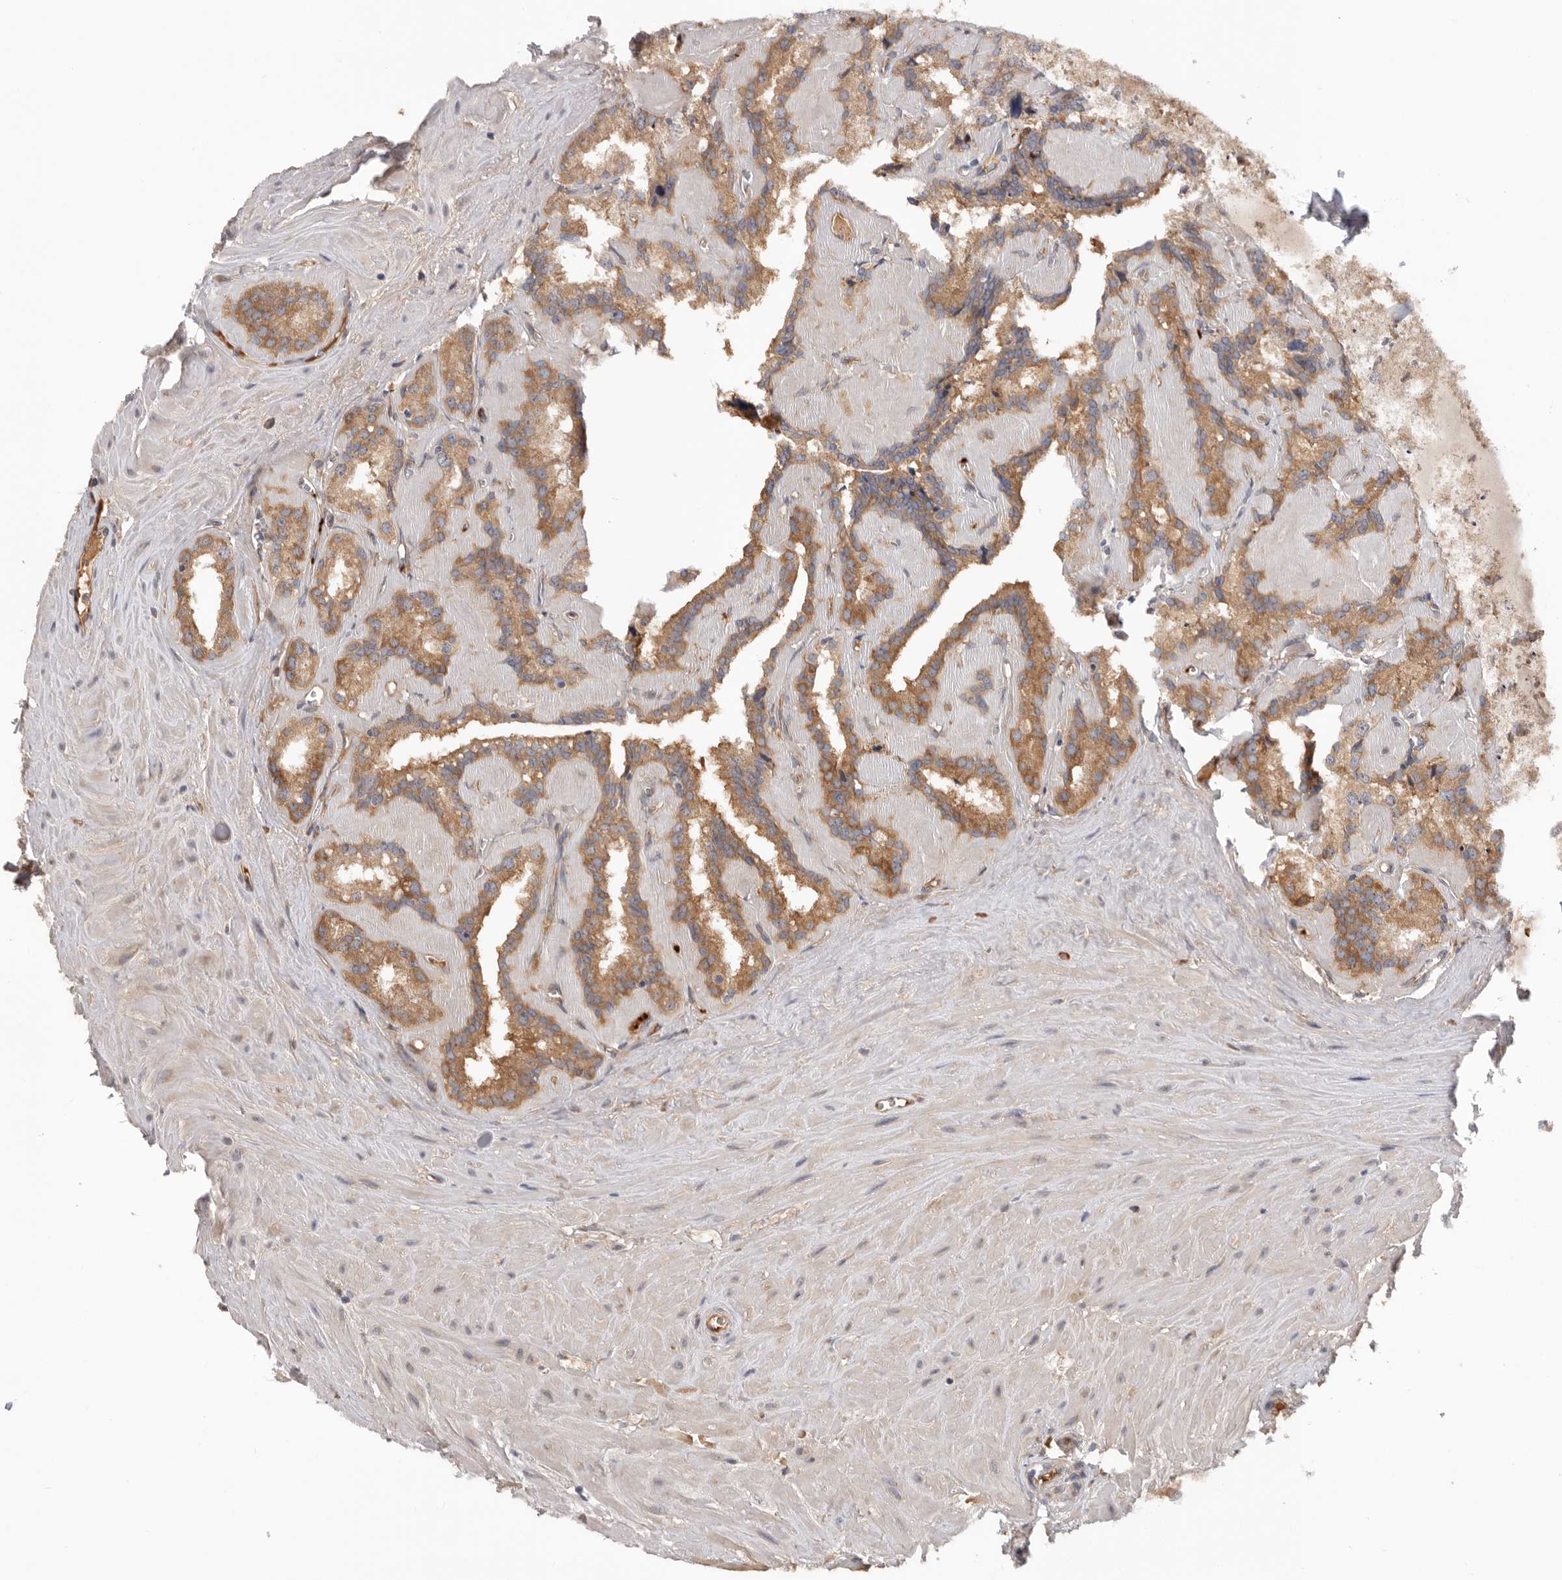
{"staining": {"intensity": "moderate", "quantity": ">75%", "location": "cytoplasmic/membranous"}, "tissue": "seminal vesicle", "cell_type": "Glandular cells", "image_type": "normal", "snomed": [{"axis": "morphology", "description": "Normal tissue, NOS"}, {"axis": "topography", "description": "Prostate"}, {"axis": "topography", "description": "Seminal veicle"}], "caption": "This is a photomicrograph of immunohistochemistry staining of normal seminal vesicle, which shows moderate positivity in the cytoplasmic/membranous of glandular cells.", "gene": "CDC42BPB", "patient": {"sex": "male", "age": 59}}